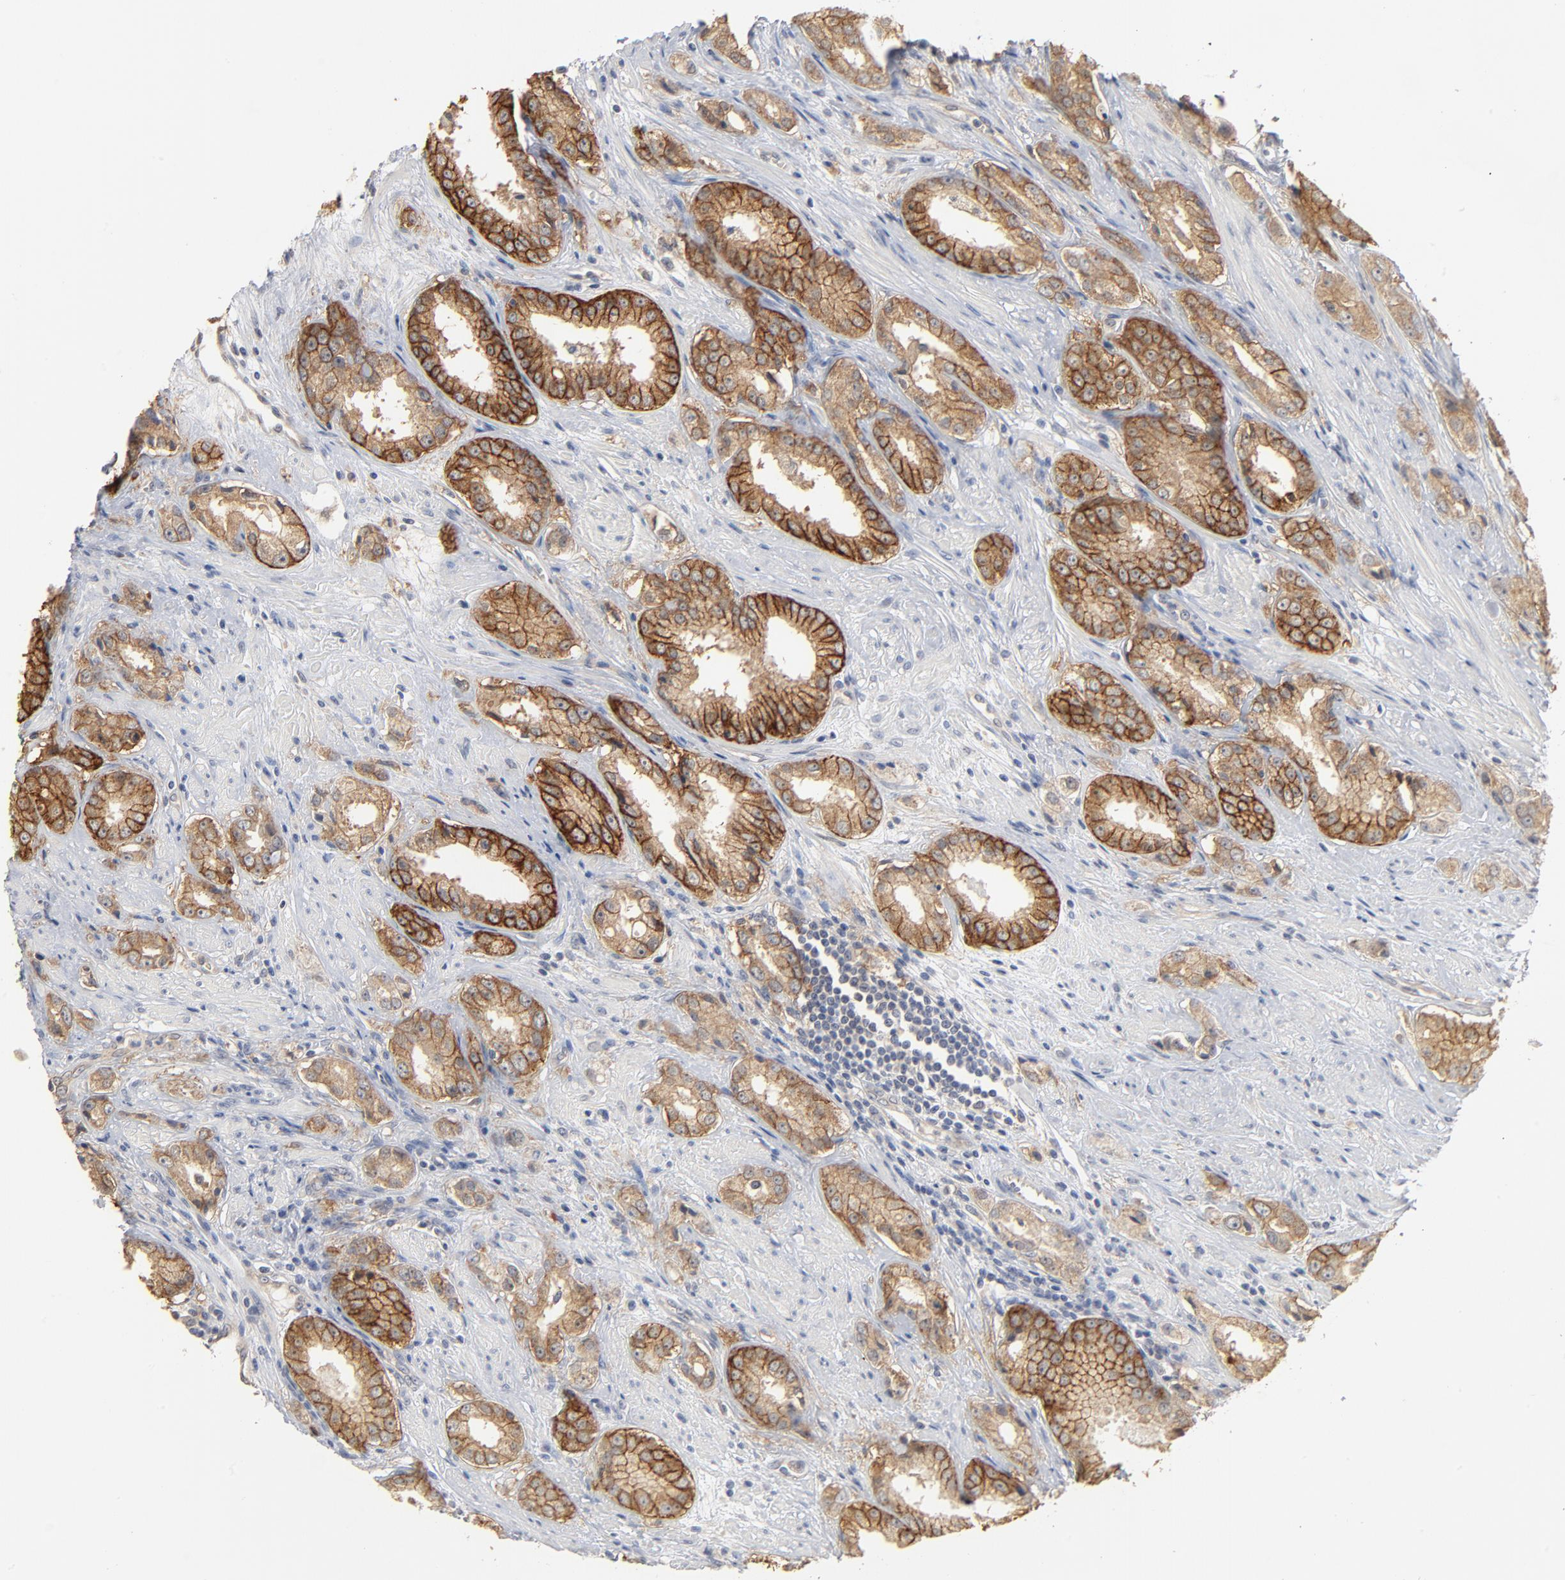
{"staining": {"intensity": "moderate", "quantity": ">75%", "location": "cytoplasmic/membranous"}, "tissue": "prostate cancer", "cell_type": "Tumor cells", "image_type": "cancer", "snomed": [{"axis": "morphology", "description": "Adenocarcinoma, Medium grade"}, {"axis": "topography", "description": "Prostate"}], "caption": "Protein staining demonstrates moderate cytoplasmic/membranous expression in approximately >75% of tumor cells in prostate cancer (adenocarcinoma (medium-grade)).", "gene": "EPCAM", "patient": {"sex": "male", "age": 53}}